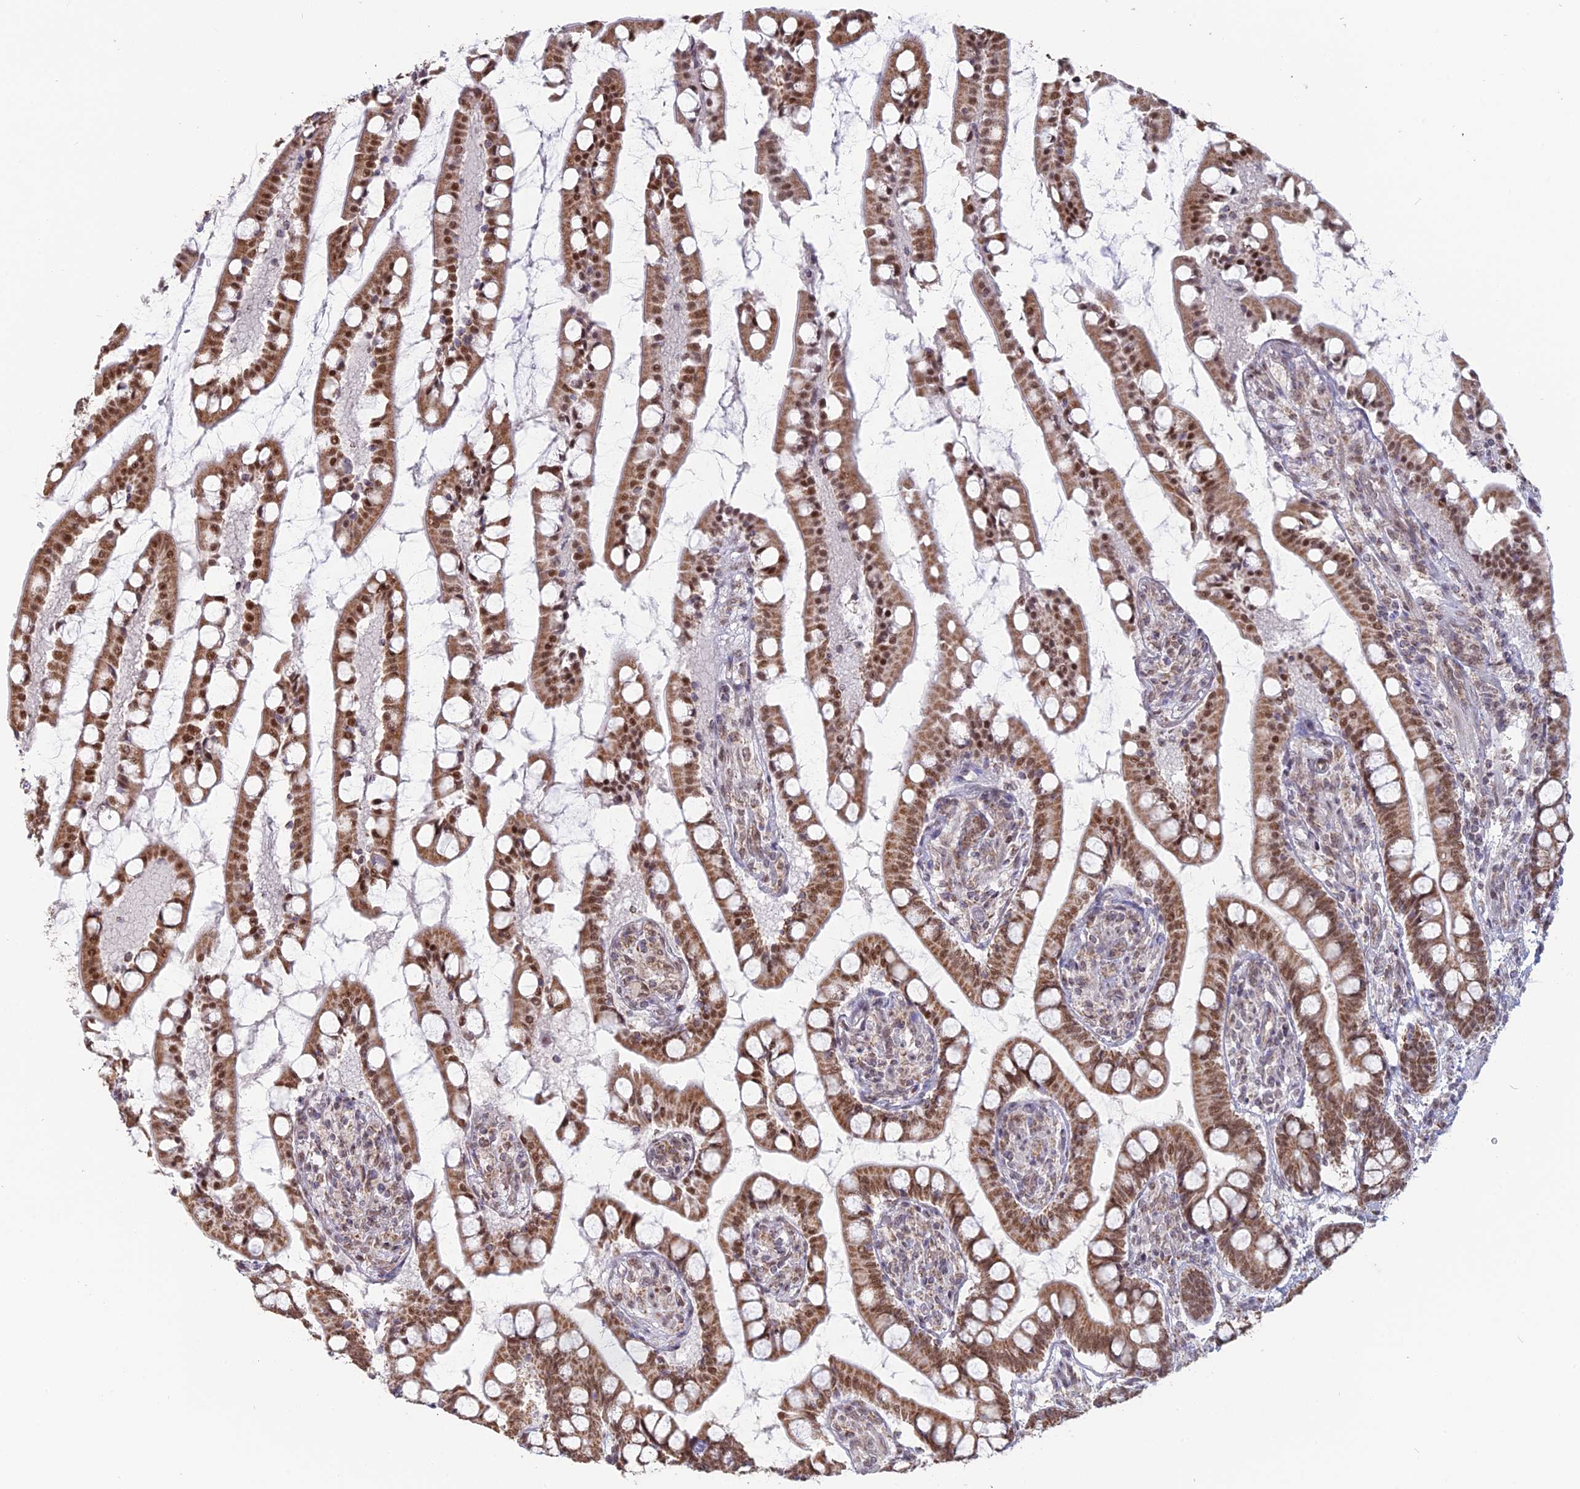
{"staining": {"intensity": "moderate", "quantity": ">75%", "location": "cytoplasmic/membranous,nuclear"}, "tissue": "small intestine", "cell_type": "Glandular cells", "image_type": "normal", "snomed": [{"axis": "morphology", "description": "Normal tissue, NOS"}, {"axis": "topography", "description": "Small intestine"}], "caption": "Protein expression analysis of normal human small intestine reveals moderate cytoplasmic/membranous,nuclear staining in approximately >75% of glandular cells. (DAB (3,3'-diaminobenzidine) = brown stain, brightfield microscopy at high magnification).", "gene": "ARHGAP40", "patient": {"sex": "male", "age": 52}}